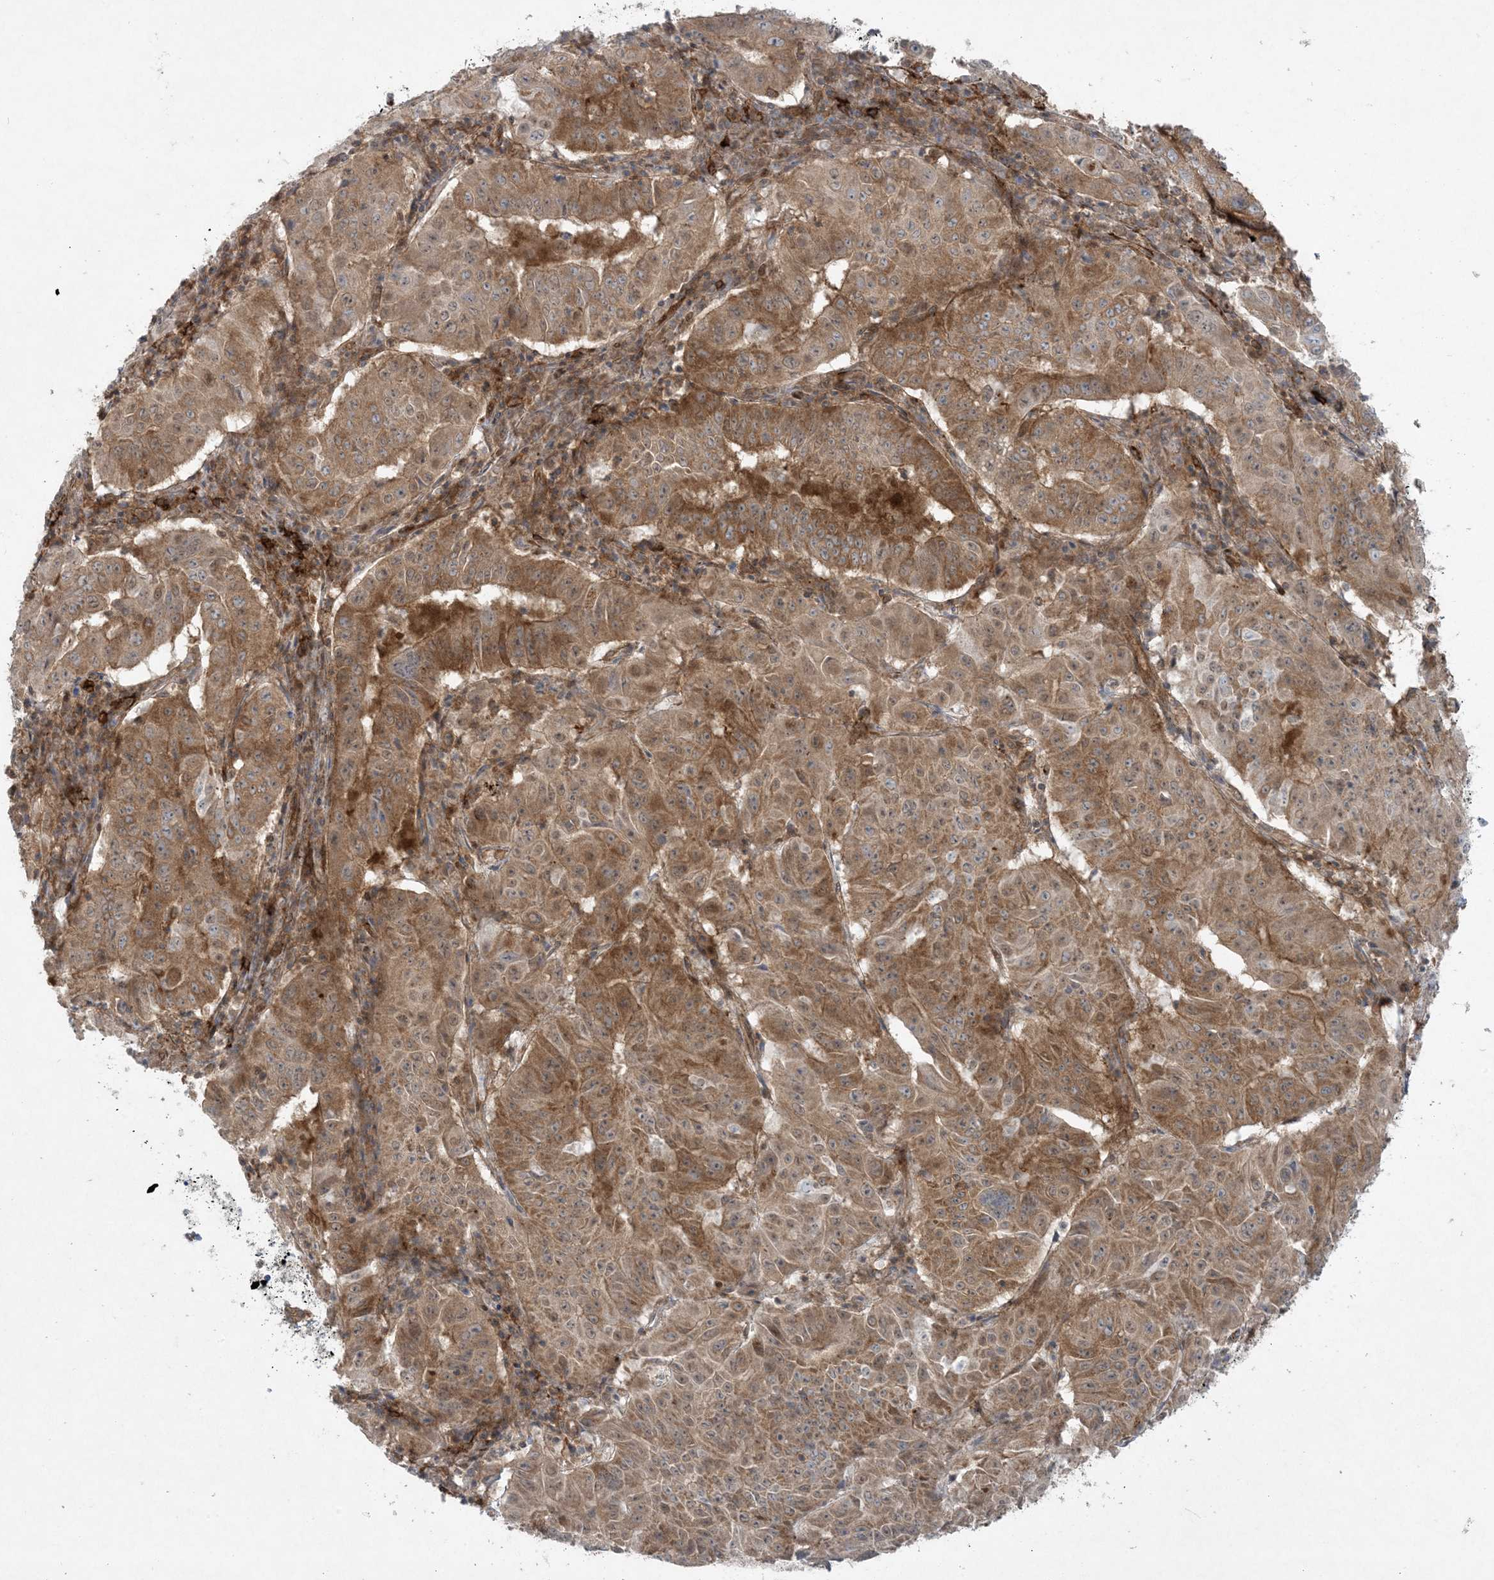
{"staining": {"intensity": "moderate", "quantity": ">75%", "location": "cytoplasmic/membranous"}, "tissue": "pancreatic cancer", "cell_type": "Tumor cells", "image_type": "cancer", "snomed": [{"axis": "morphology", "description": "Adenocarcinoma, NOS"}, {"axis": "topography", "description": "Pancreas"}], "caption": "Pancreatic cancer (adenocarcinoma) stained with DAB (3,3'-diaminobenzidine) immunohistochemistry exhibits medium levels of moderate cytoplasmic/membranous staining in about >75% of tumor cells. (Stains: DAB (3,3'-diaminobenzidine) in brown, nuclei in blue, Microscopy: brightfield microscopy at high magnification).", "gene": "STAM2", "patient": {"sex": "male", "age": 63}}